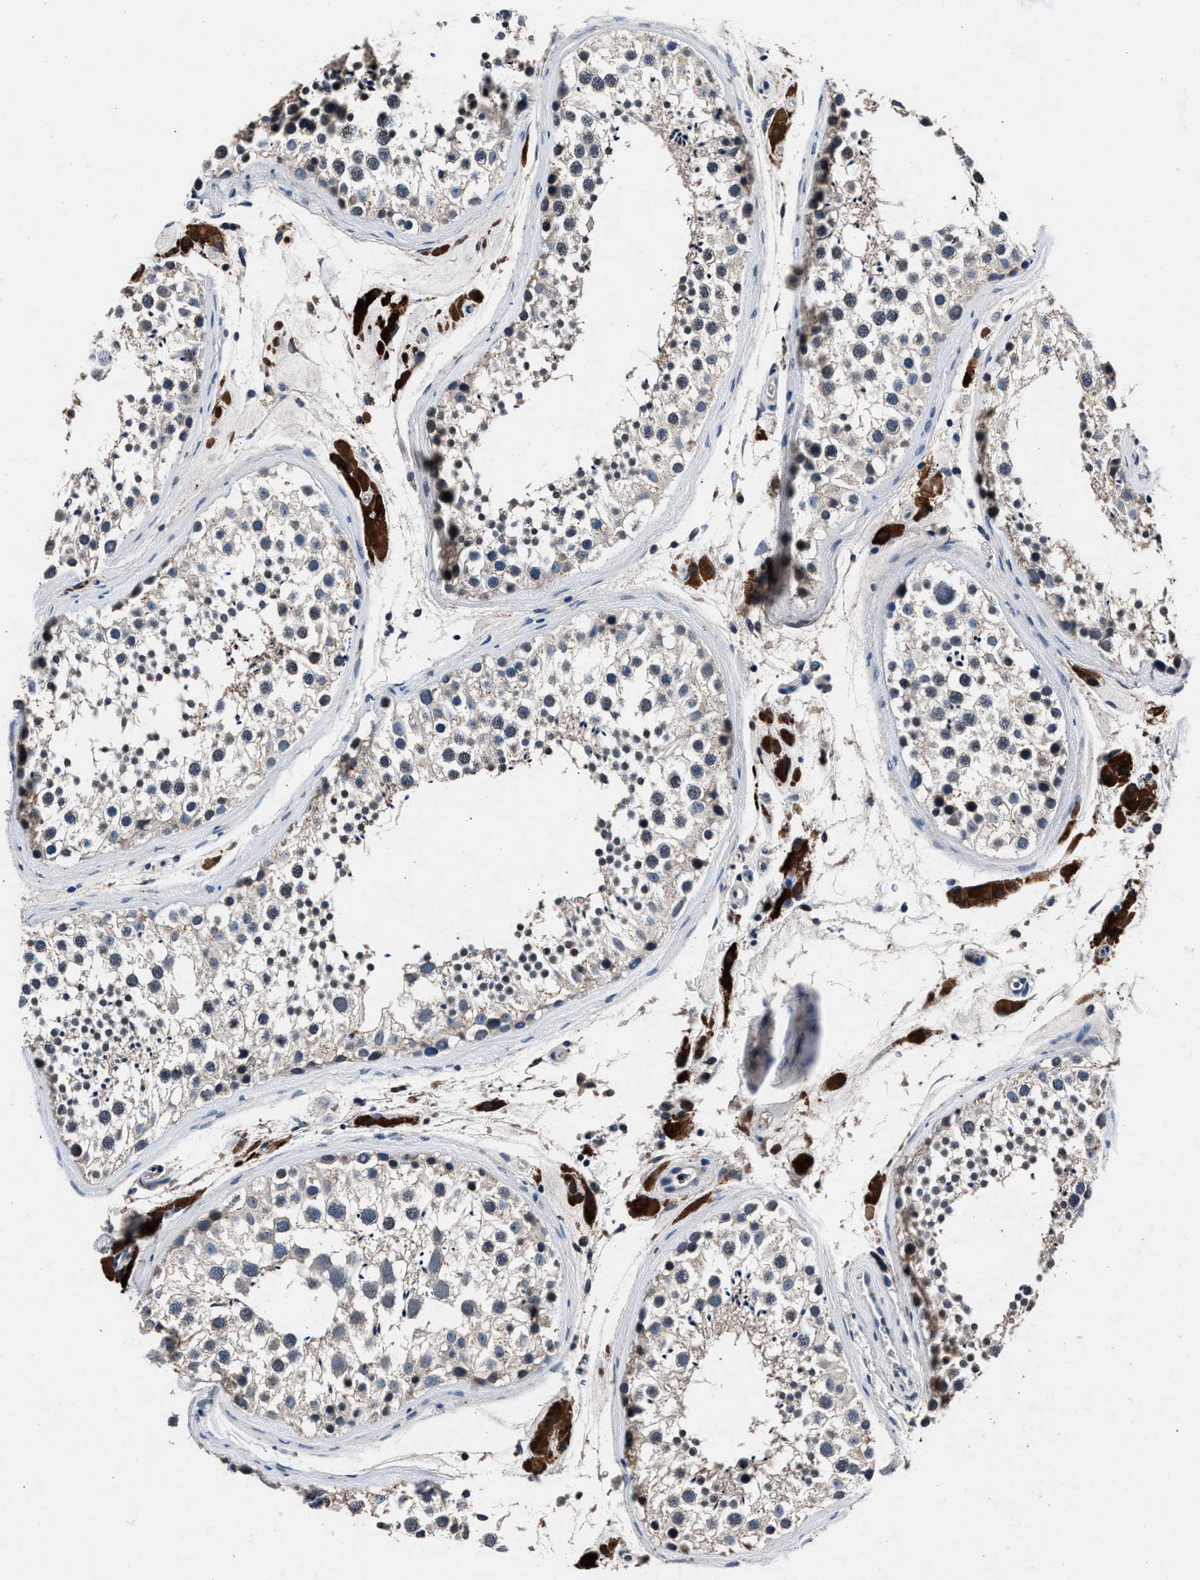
{"staining": {"intensity": "weak", "quantity": "<25%", "location": "cytoplasmic/membranous"}, "tissue": "testis", "cell_type": "Cells in seminiferous ducts", "image_type": "normal", "snomed": [{"axis": "morphology", "description": "Normal tissue, NOS"}, {"axis": "topography", "description": "Testis"}], "caption": "High power microscopy micrograph of an IHC image of normal testis, revealing no significant expression in cells in seminiferous ducts. The staining was performed using DAB to visualize the protein expression in brown, while the nuclei were stained in blue with hematoxylin (Magnification: 20x).", "gene": "DENND6B", "patient": {"sex": "male", "age": 46}}